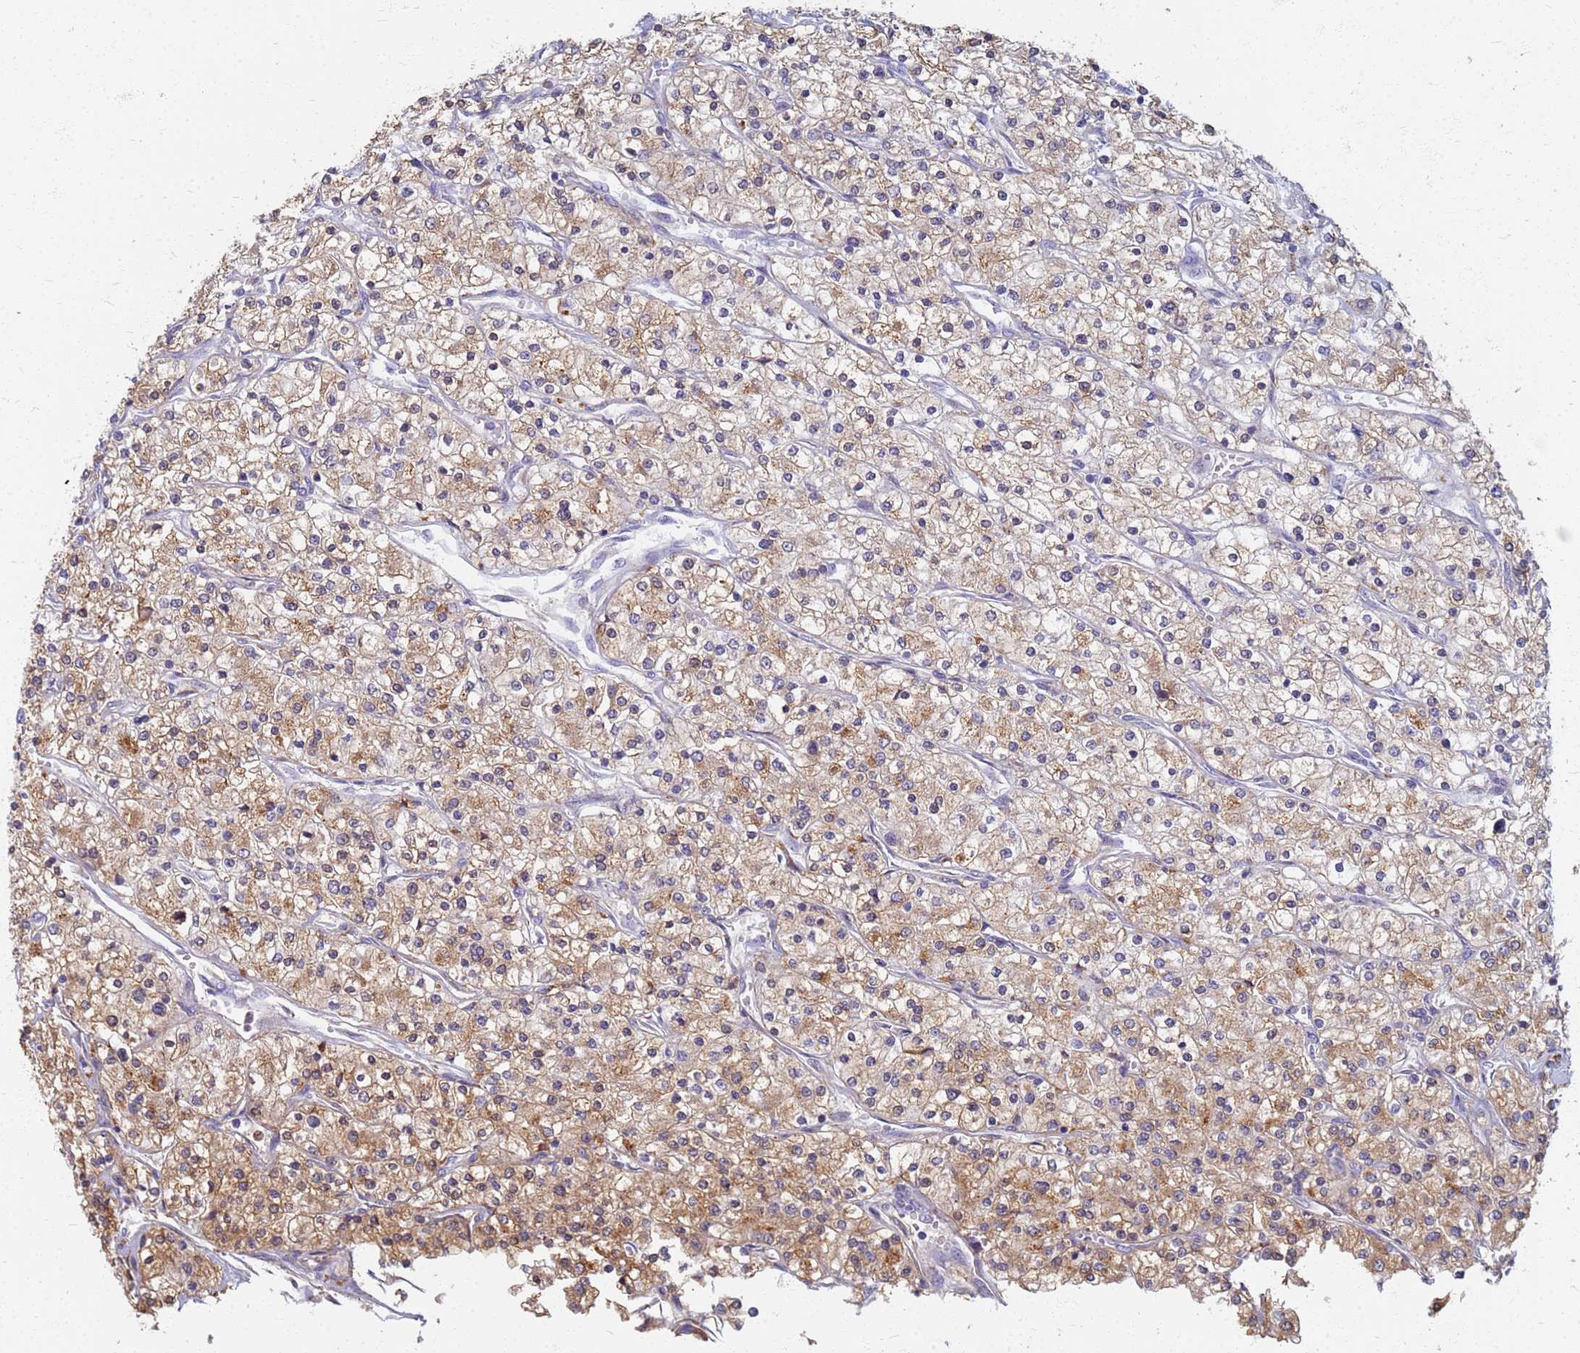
{"staining": {"intensity": "moderate", "quantity": ">75%", "location": "cytoplasmic/membranous"}, "tissue": "renal cancer", "cell_type": "Tumor cells", "image_type": "cancer", "snomed": [{"axis": "morphology", "description": "Adenocarcinoma, NOS"}, {"axis": "topography", "description": "Kidney"}], "caption": "About >75% of tumor cells in human renal adenocarcinoma display moderate cytoplasmic/membranous protein expression as visualized by brown immunohistochemical staining.", "gene": "ATP6V1E1", "patient": {"sex": "male", "age": 80}}